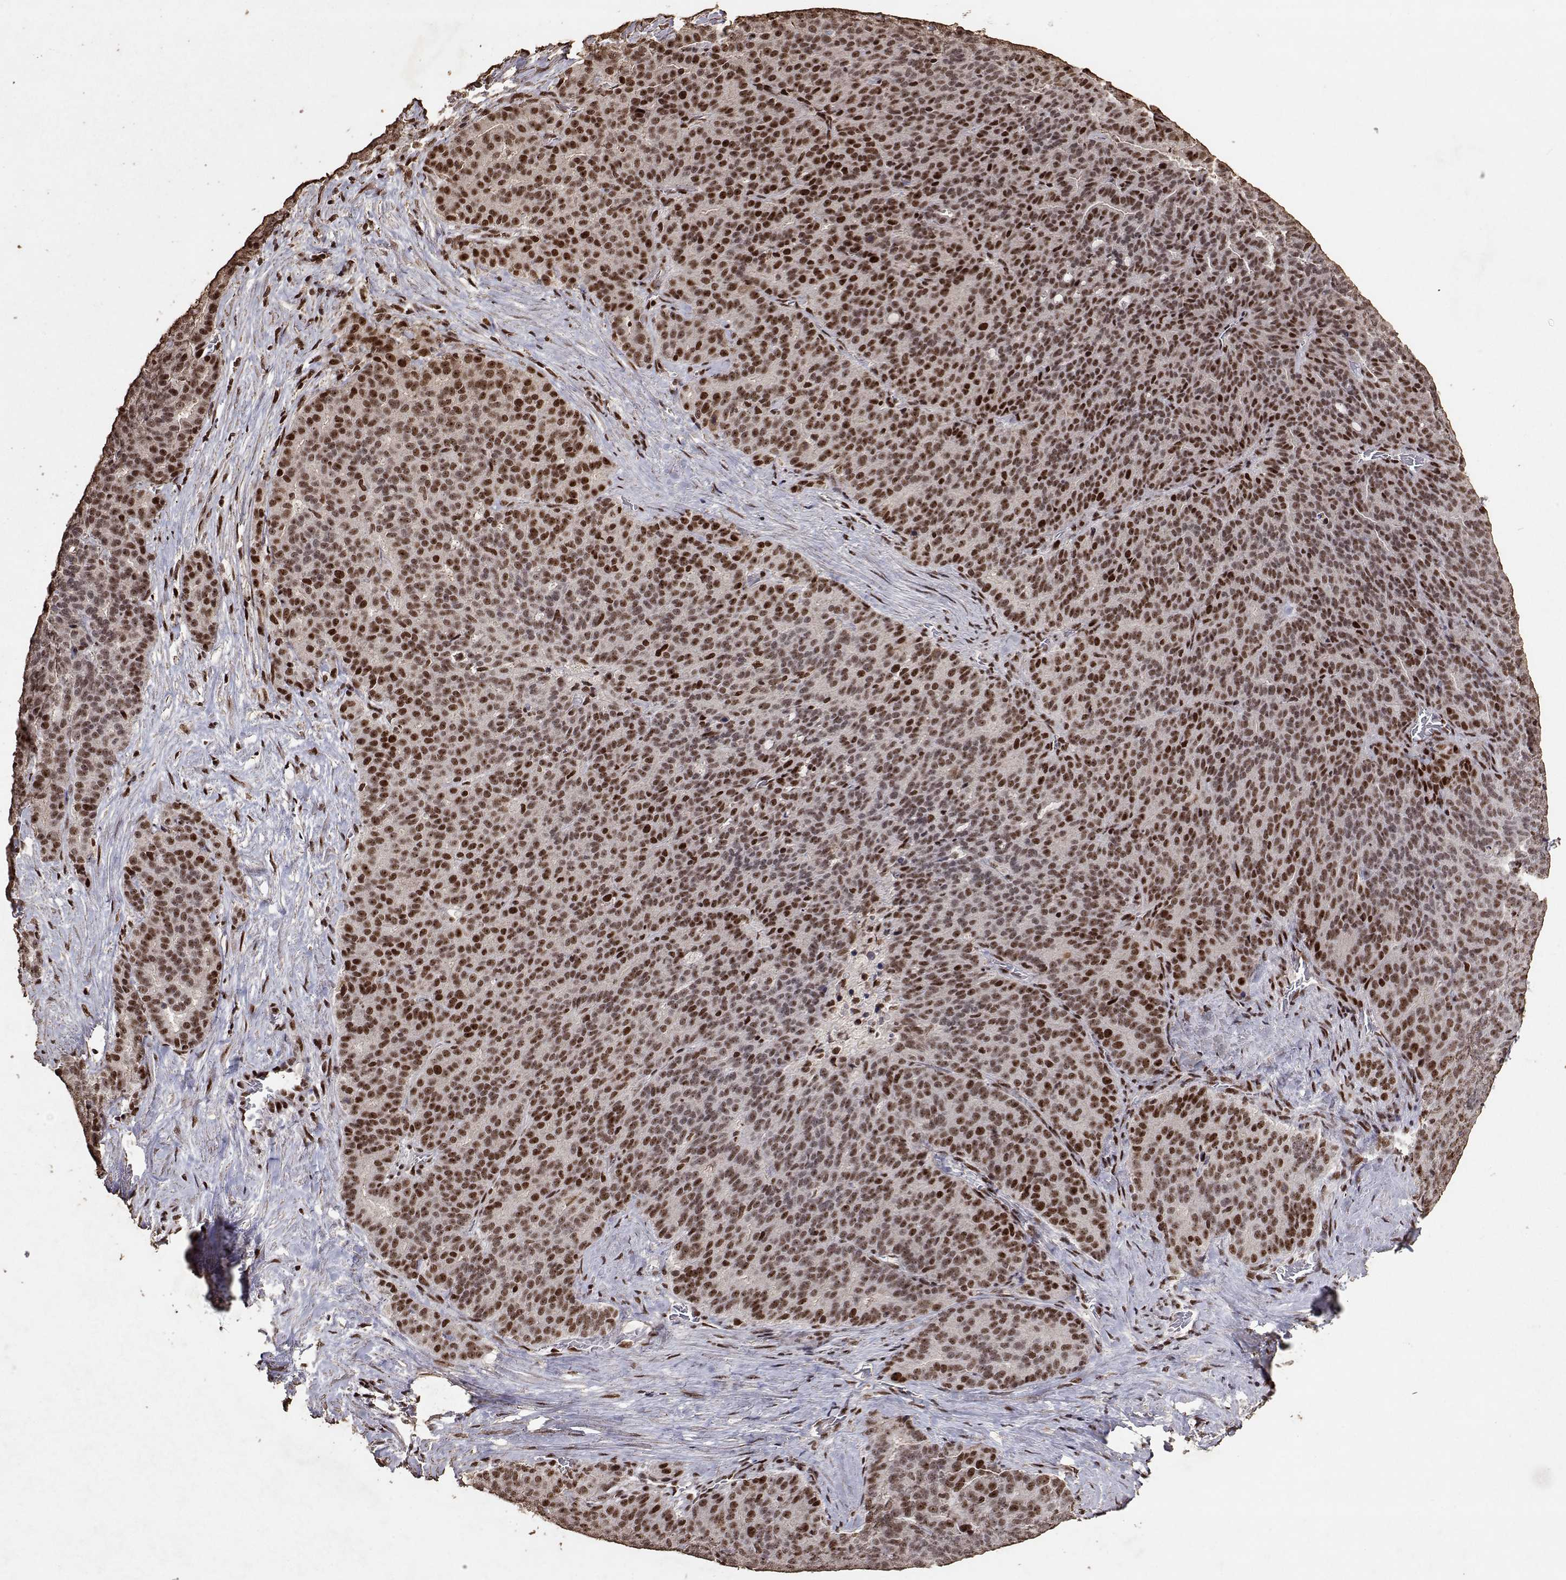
{"staining": {"intensity": "strong", "quantity": ">75%", "location": "nuclear"}, "tissue": "liver cancer", "cell_type": "Tumor cells", "image_type": "cancer", "snomed": [{"axis": "morphology", "description": "Cholangiocarcinoma"}, {"axis": "topography", "description": "Liver"}], "caption": "Tumor cells display high levels of strong nuclear expression in approximately >75% of cells in human liver cancer (cholangiocarcinoma). (DAB (3,3'-diaminobenzidine) IHC, brown staining for protein, blue staining for nuclei).", "gene": "TOE1", "patient": {"sex": "female", "age": 47}}